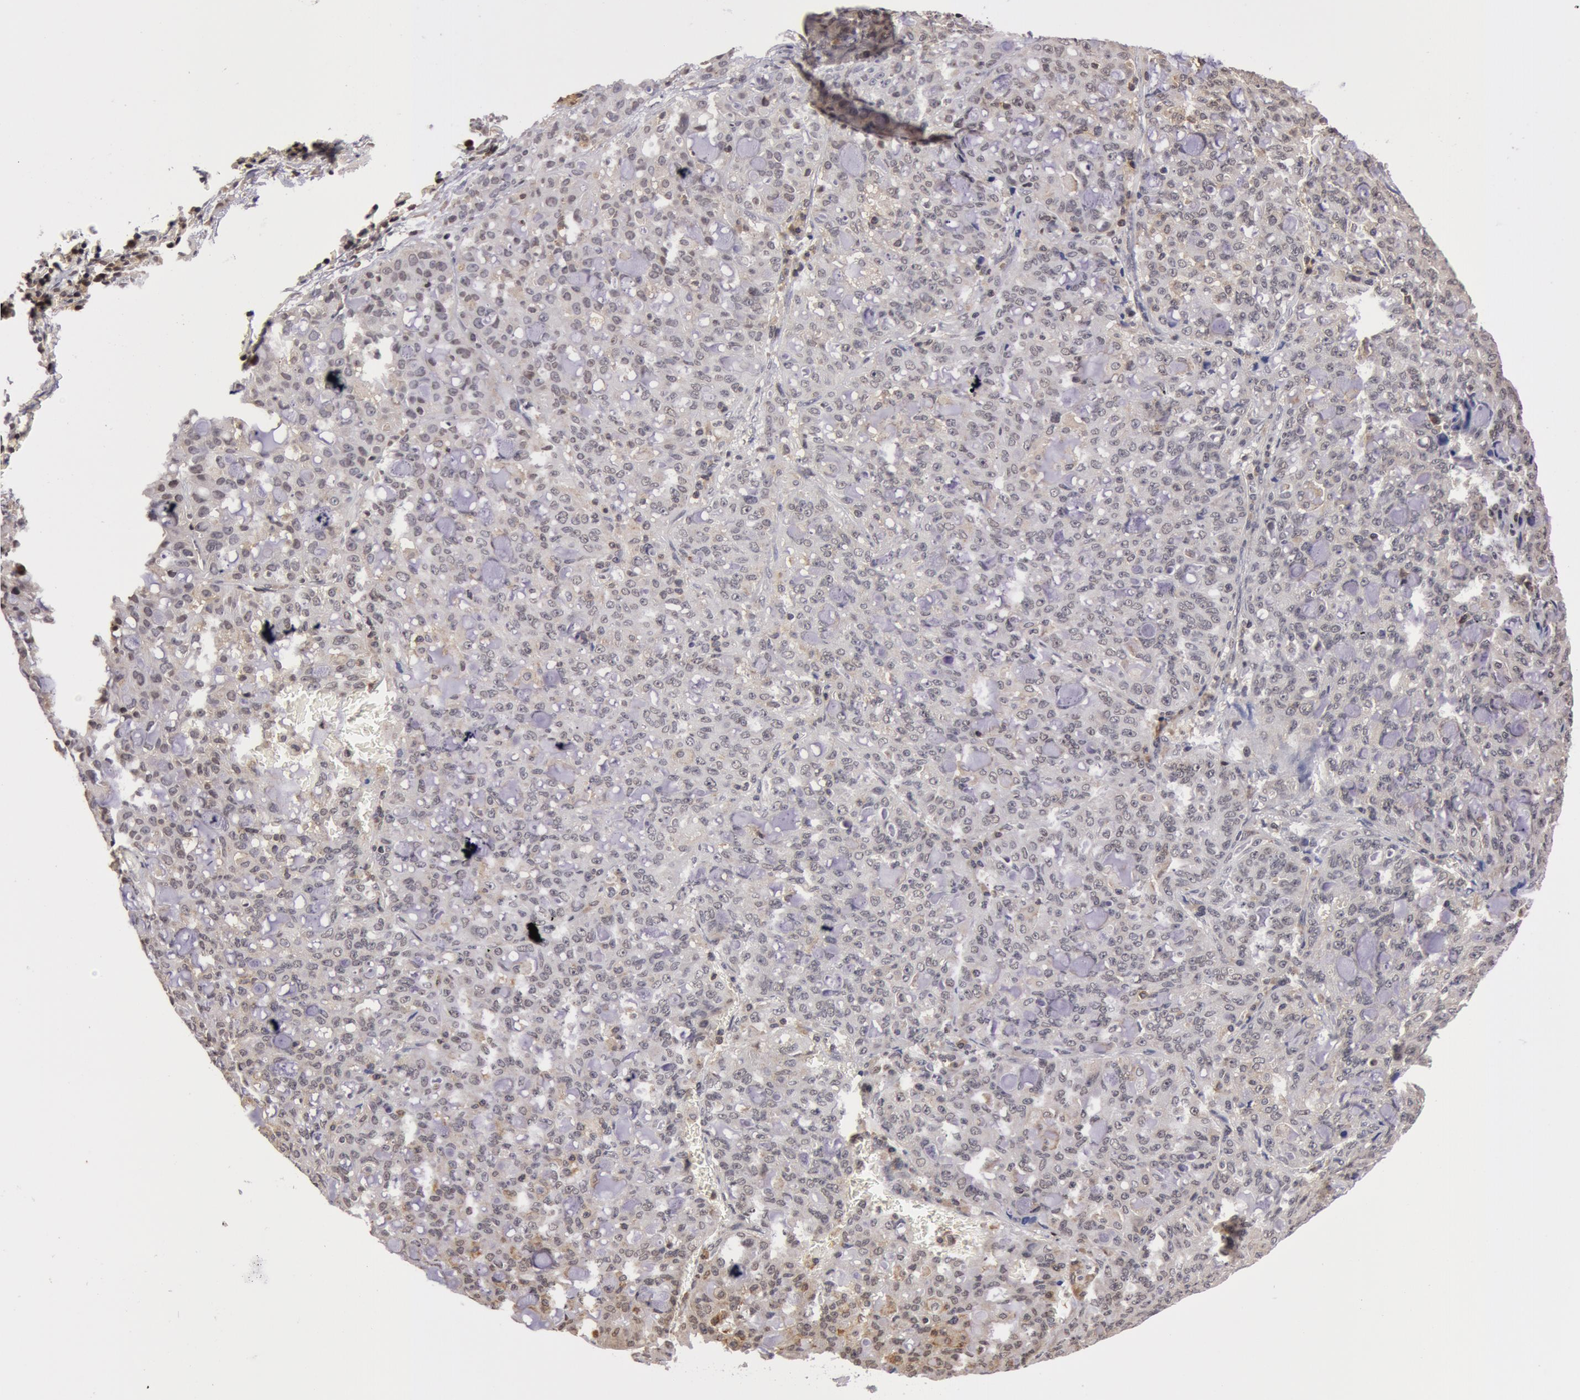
{"staining": {"intensity": "negative", "quantity": "none", "location": "none"}, "tissue": "lung cancer", "cell_type": "Tumor cells", "image_type": "cancer", "snomed": [{"axis": "morphology", "description": "Adenocarcinoma, NOS"}, {"axis": "topography", "description": "Lung"}], "caption": "A photomicrograph of lung cancer stained for a protein demonstrates no brown staining in tumor cells.", "gene": "ZNF350", "patient": {"sex": "female", "age": 44}}